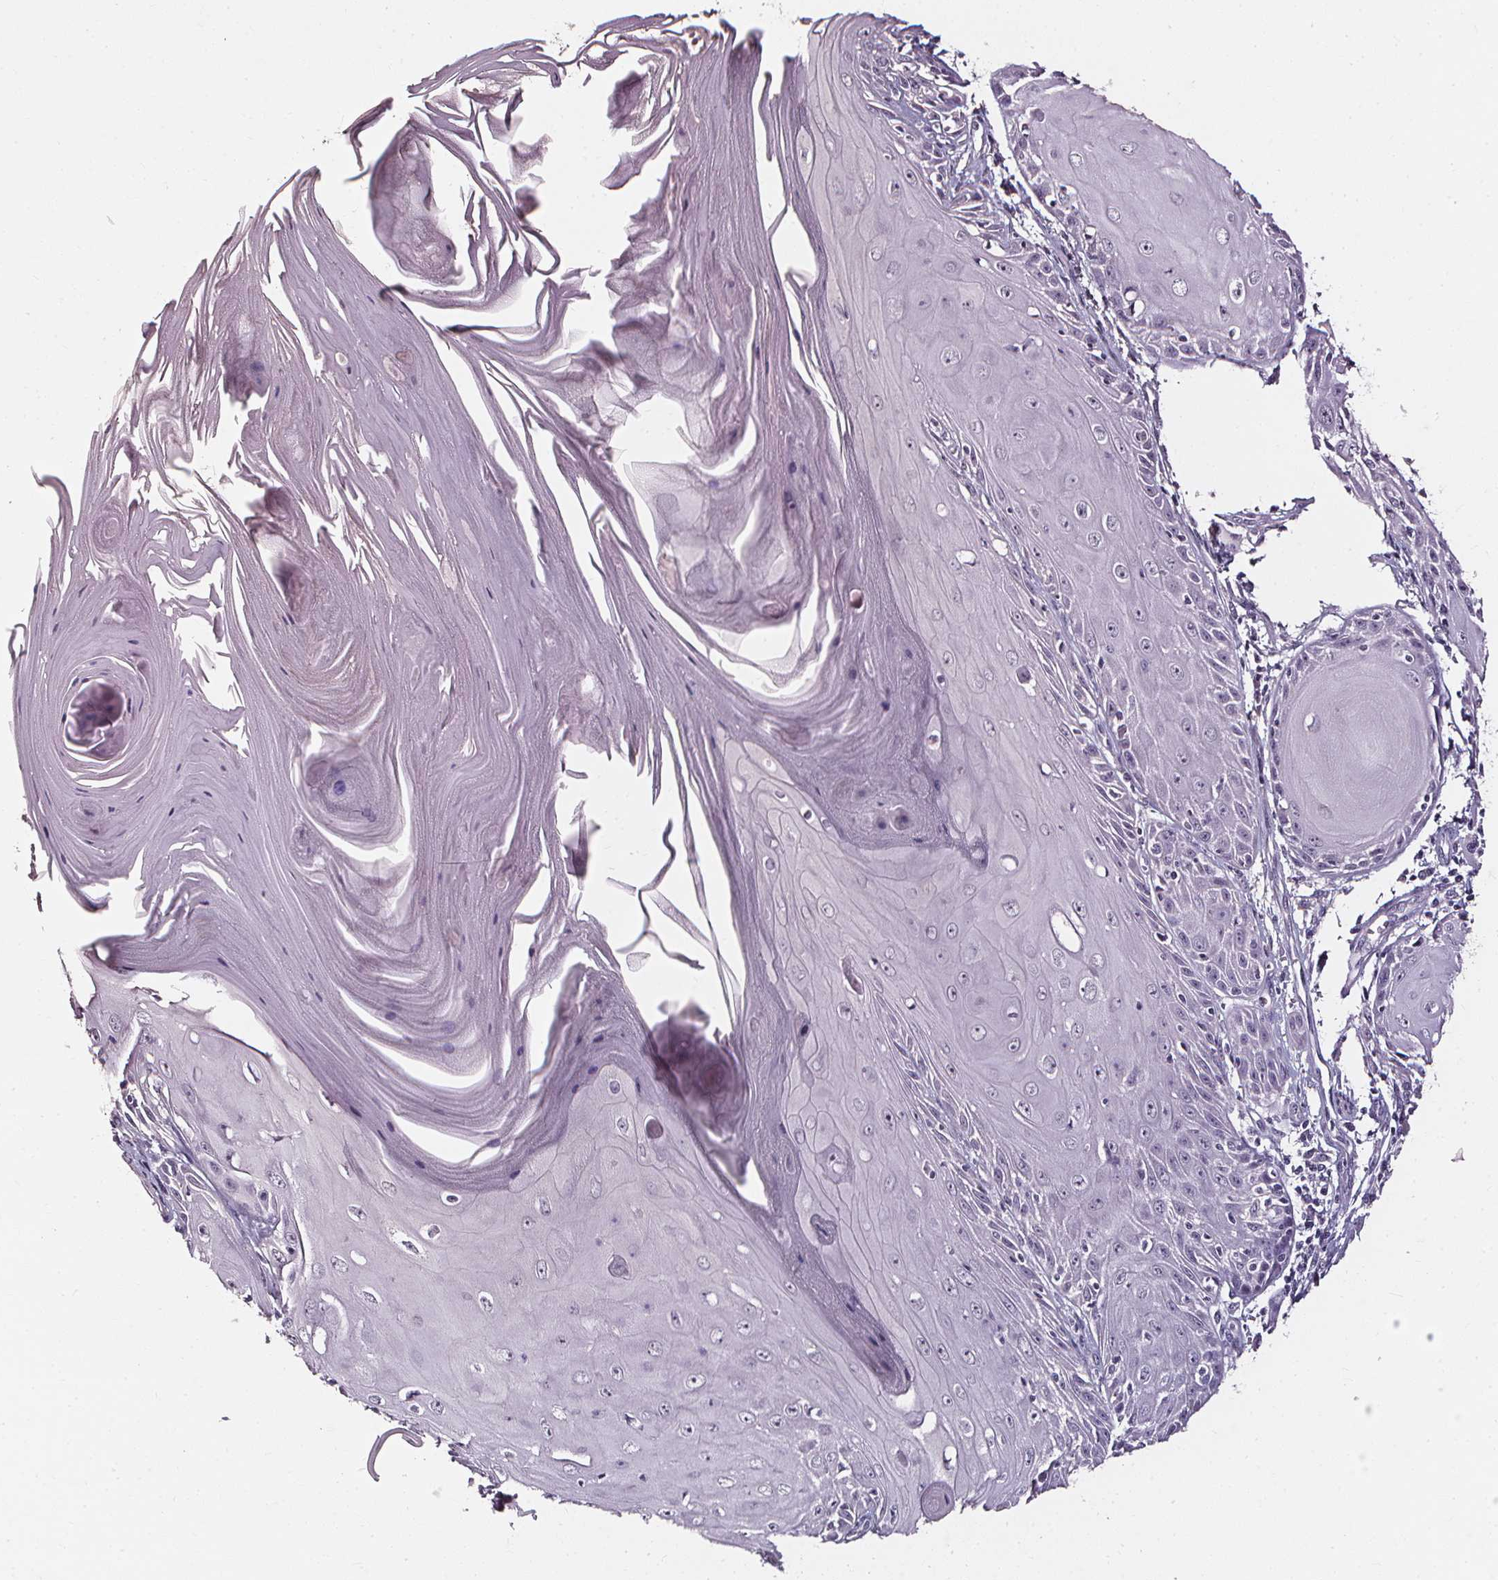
{"staining": {"intensity": "negative", "quantity": "none", "location": "none"}, "tissue": "skin cancer", "cell_type": "Tumor cells", "image_type": "cancer", "snomed": [{"axis": "morphology", "description": "Squamous cell carcinoma, NOS"}, {"axis": "topography", "description": "Skin"}, {"axis": "topography", "description": "Vulva"}], "caption": "Tumor cells are negative for brown protein staining in squamous cell carcinoma (skin).", "gene": "DEFA5", "patient": {"sex": "female", "age": 85}}